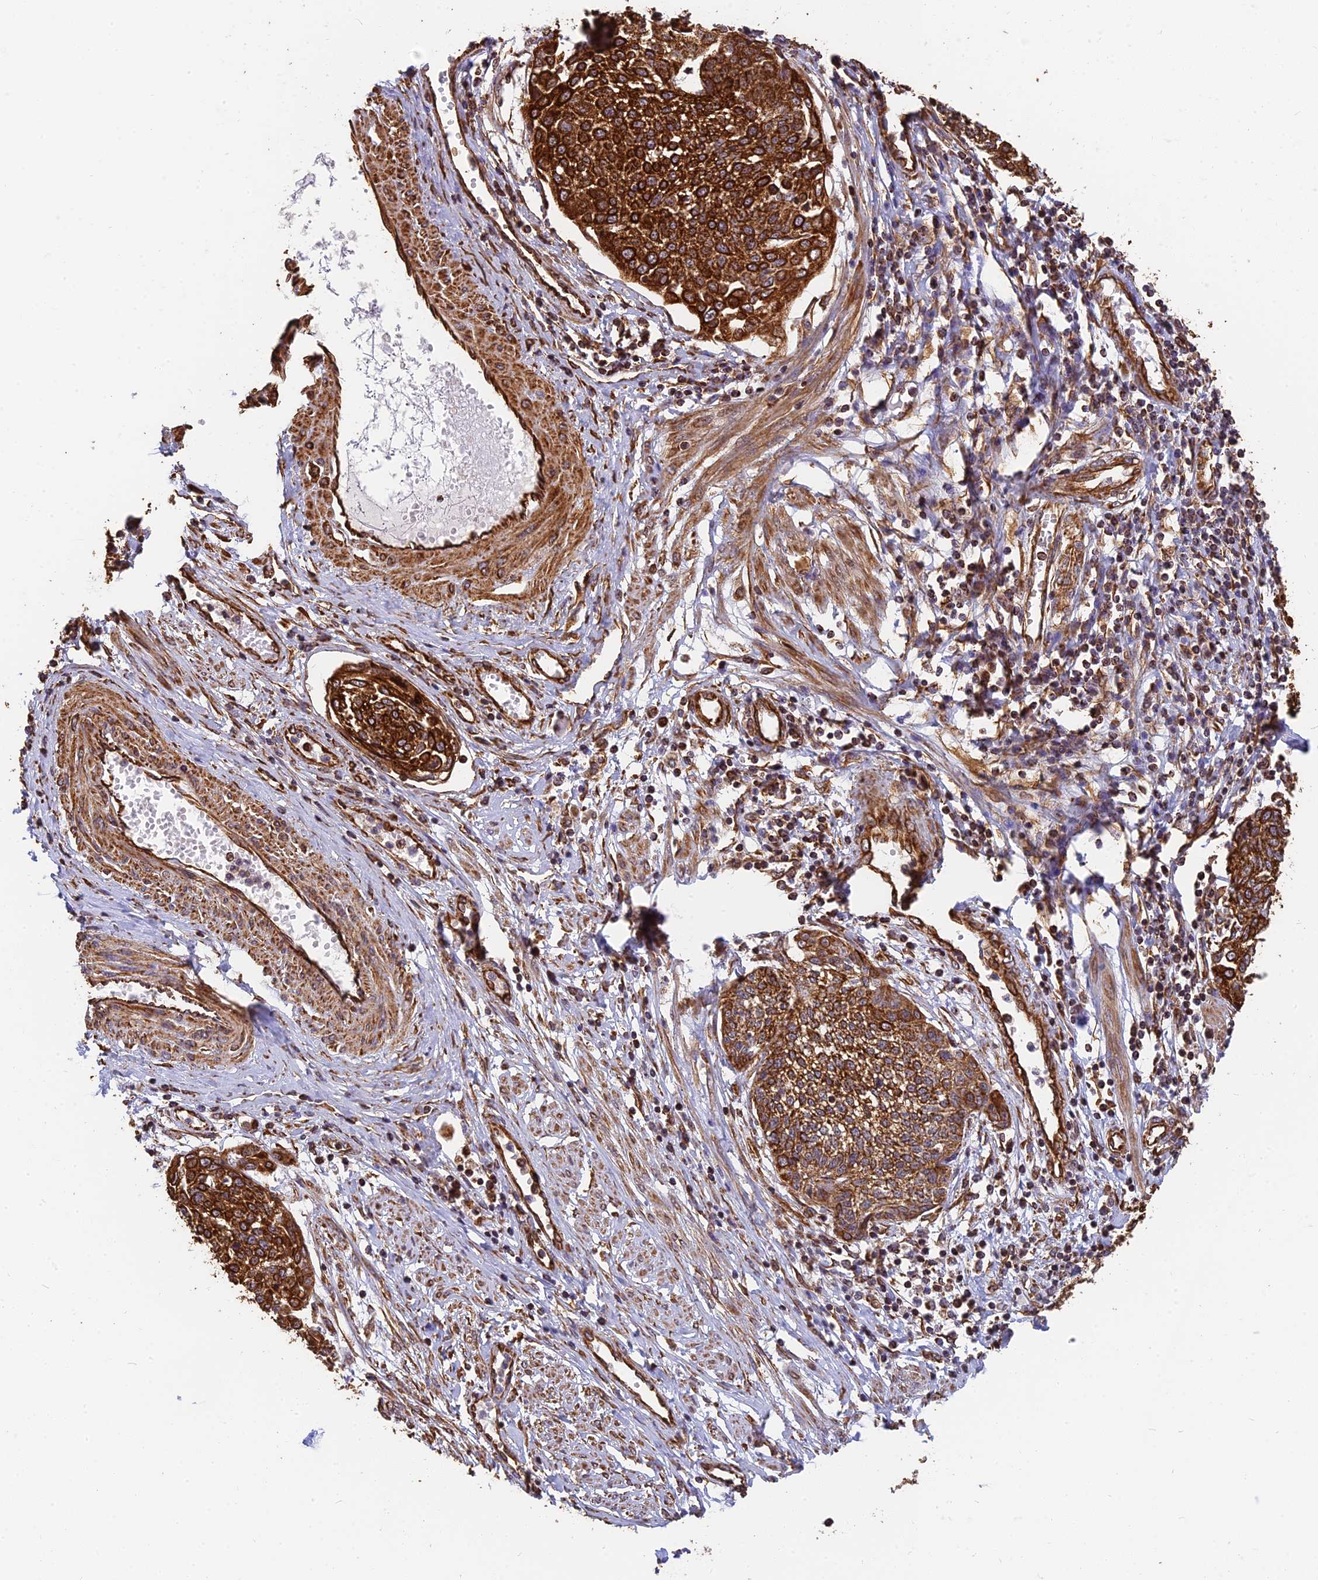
{"staining": {"intensity": "strong", "quantity": ">75%", "location": "cytoplasmic/membranous"}, "tissue": "cervical cancer", "cell_type": "Tumor cells", "image_type": "cancer", "snomed": [{"axis": "morphology", "description": "Squamous cell carcinoma, NOS"}, {"axis": "topography", "description": "Cervix"}], "caption": "The image demonstrates a brown stain indicating the presence of a protein in the cytoplasmic/membranous of tumor cells in squamous cell carcinoma (cervical). The staining was performed using DAB (3,3'-diaminobenzidine), with brown indicating positive protein expression. Nuclei are stained blue with hematoxylin.", "gene": "DSTYK", "patient": {"sex": "female", "age": 34}}